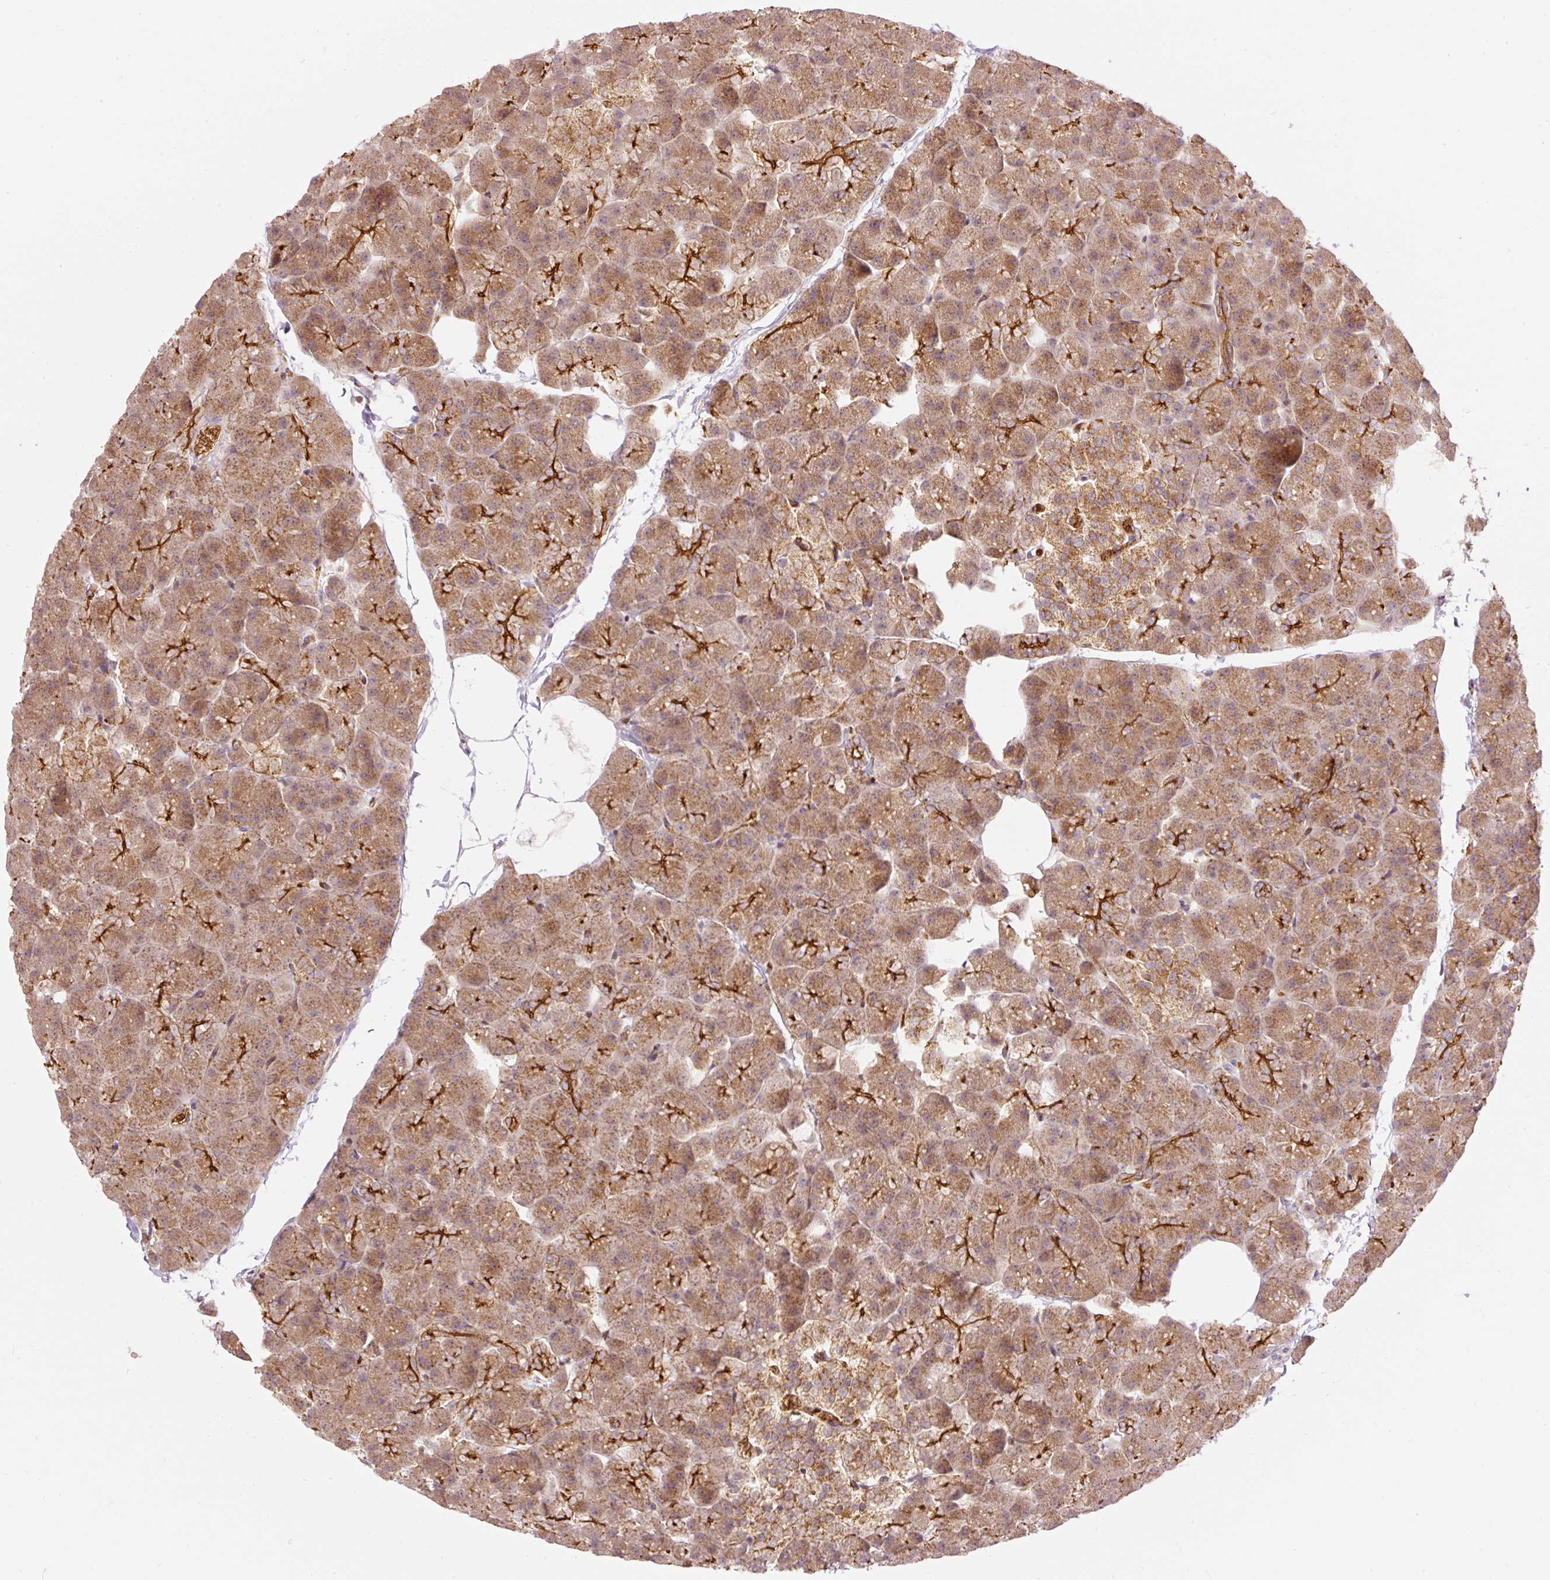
{"staining": {"intensity": "moderate", "quantity": ">75%", "location": "cytoplasmic/membranous"}, "tissue": "pancreas", "cell_type": "Exocrine glandular cells", "image_type": "normal", "snomed": [{"axis": "morphology", "description": "Normal tissue, NOS"}, {"axis": "topography", "description": "Pancreas"}], "caption": "Protein staining exhibits moderate cytoplasmic/membranous positivity in about >75% of exocrine glandular cells in normal pancreas.", "gene": "ADCY4", "patient": {"sex": "male", "age": 35}}